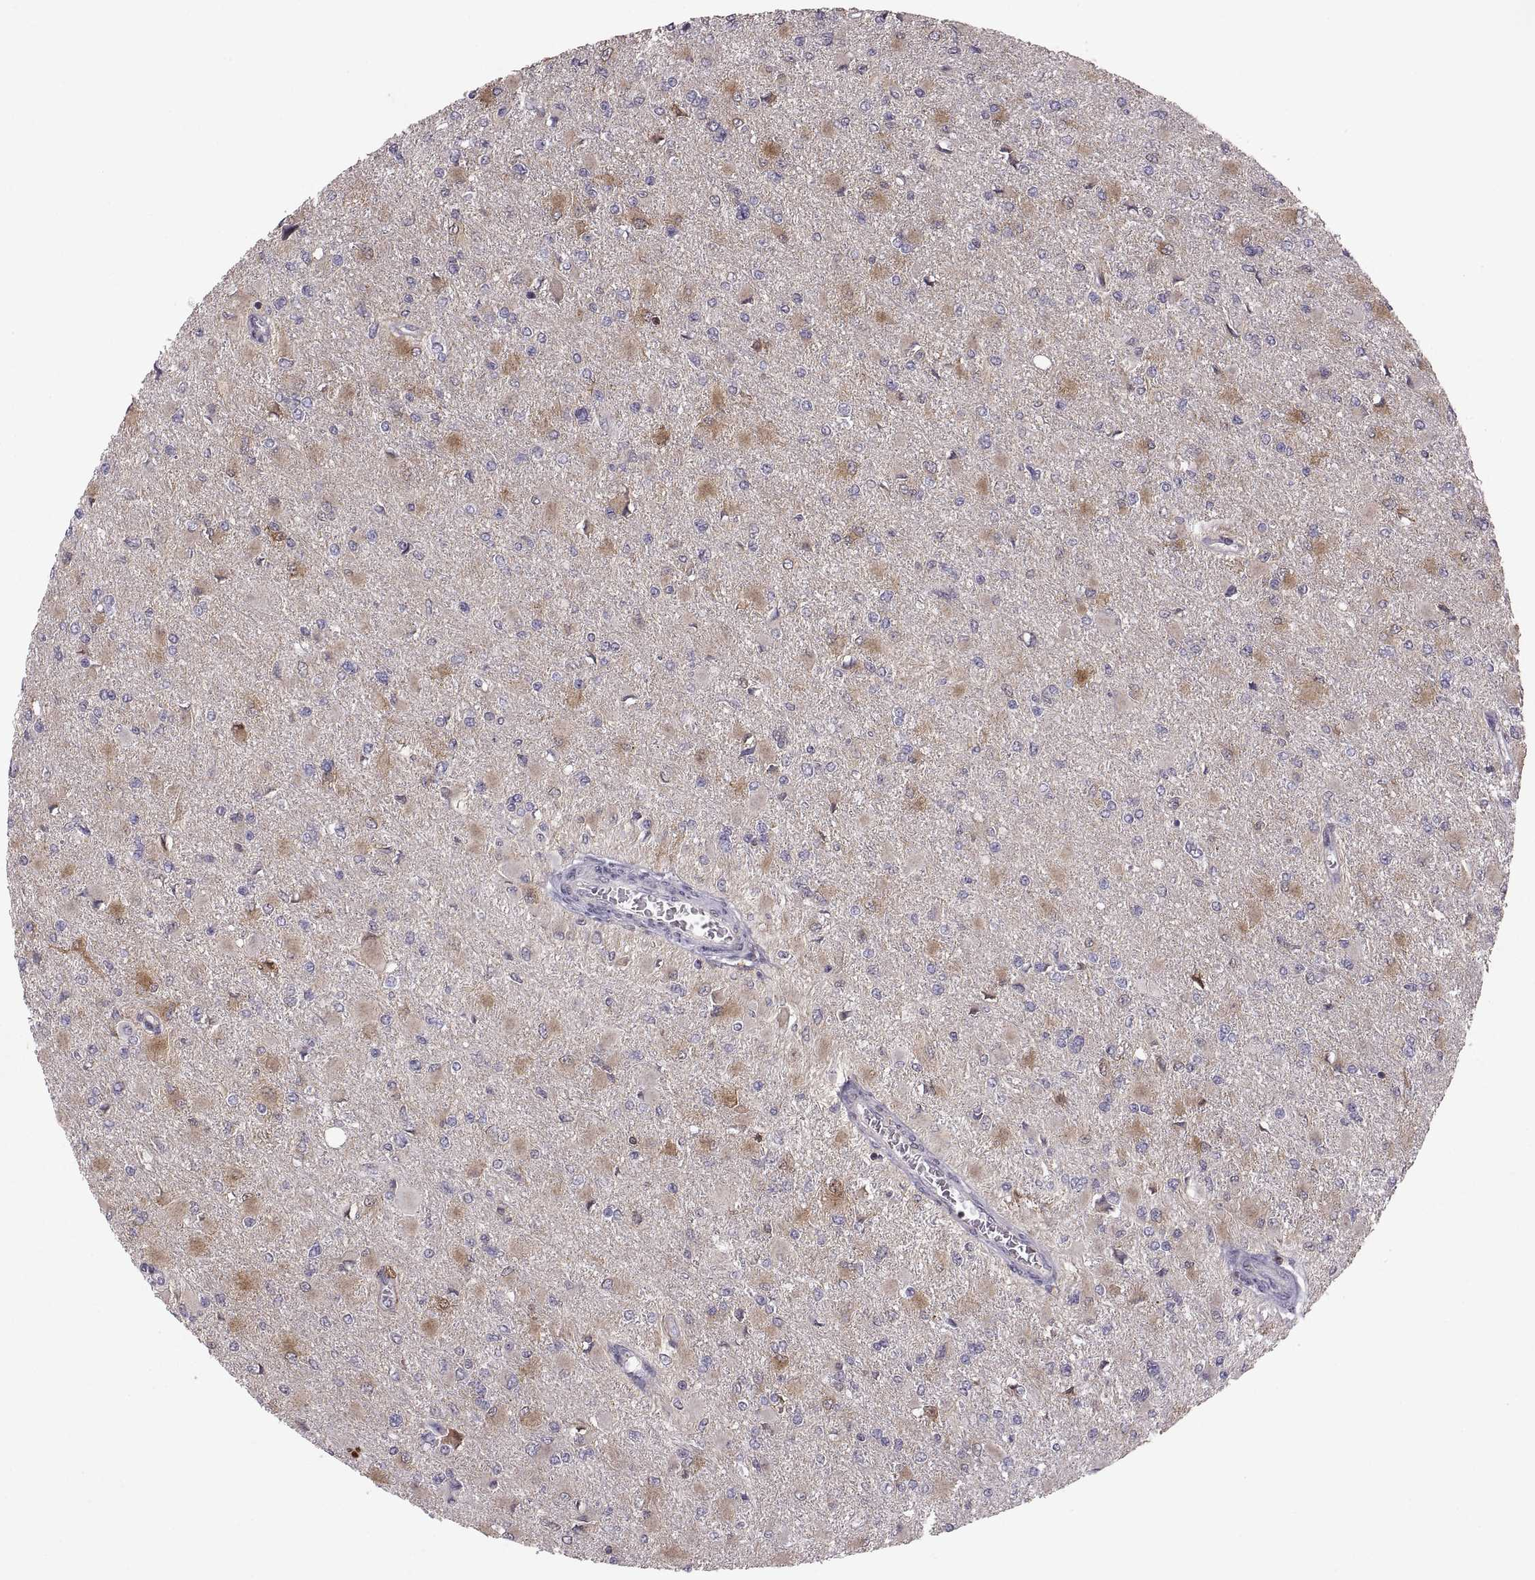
{"staining": {"intensity": "negative", "quantity": "none", "location": "none"}, "tissue": "glioma", "cell_type": "Tumor cells", "image_type": "cancer", "snomed": [{"axis": "morphology", "description": "Glioma, malignant, High grade"}, {"axis": "topography", "description": "Cerebral cortex"}], "caption": "Immunohistochemistry histopathology image of neoplastic tissue: human malignant high-grade glioma stained with DAB (3,3'-diaminobenzidine) reveals no significant protein positivity in tumor cells. The staining was performed using DAB (3,3'-diaminobenzidine) to visualize the protein expression in brown, while the nuclei were stained in blue with hematoxylin (Magnification: 20x).", "gene": "EZR", "patient": {"sex": "female", "age": 36}}